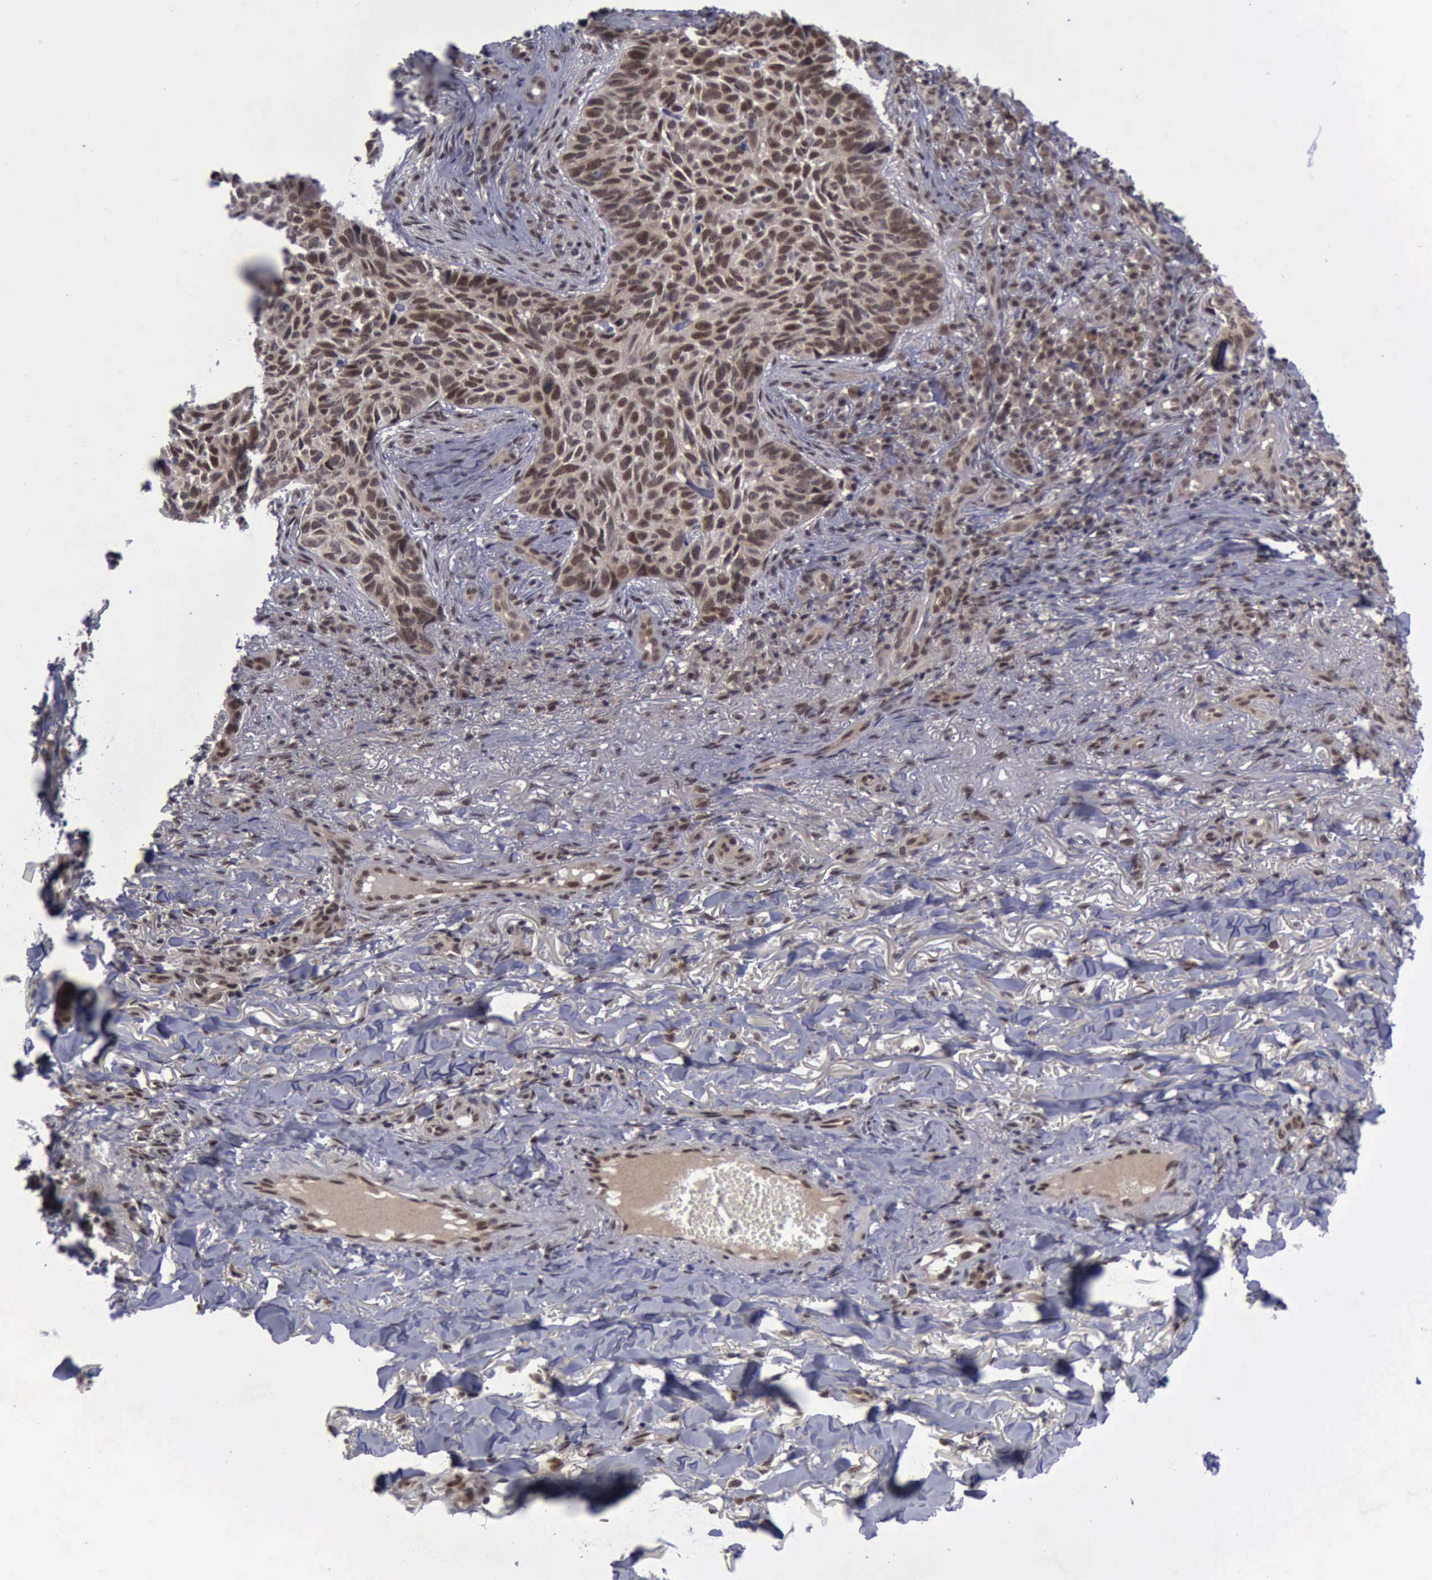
{"staining": {"intensity": "strong", "quantity": ">75%", "location": "cytoplasmic/membranous,nuclear"}, "tissue": "skin cancer", "cell_type": "Tumor cells", "image_type": "cancer", "snomed": [{"axis": "morphology", "description": "Basal cell carcinoma"}, {"axis": "topography", "description": "Skin"}], "caption": "Approximately >75% of tumor cells in skin basal cell carcinoma reveal strong cytoplasmic/membranous and nuclear protein expression as visualized by brown immunohistochemical staining.", "gene": "ATM", "patient": {"sex": "male", "age": 81}}